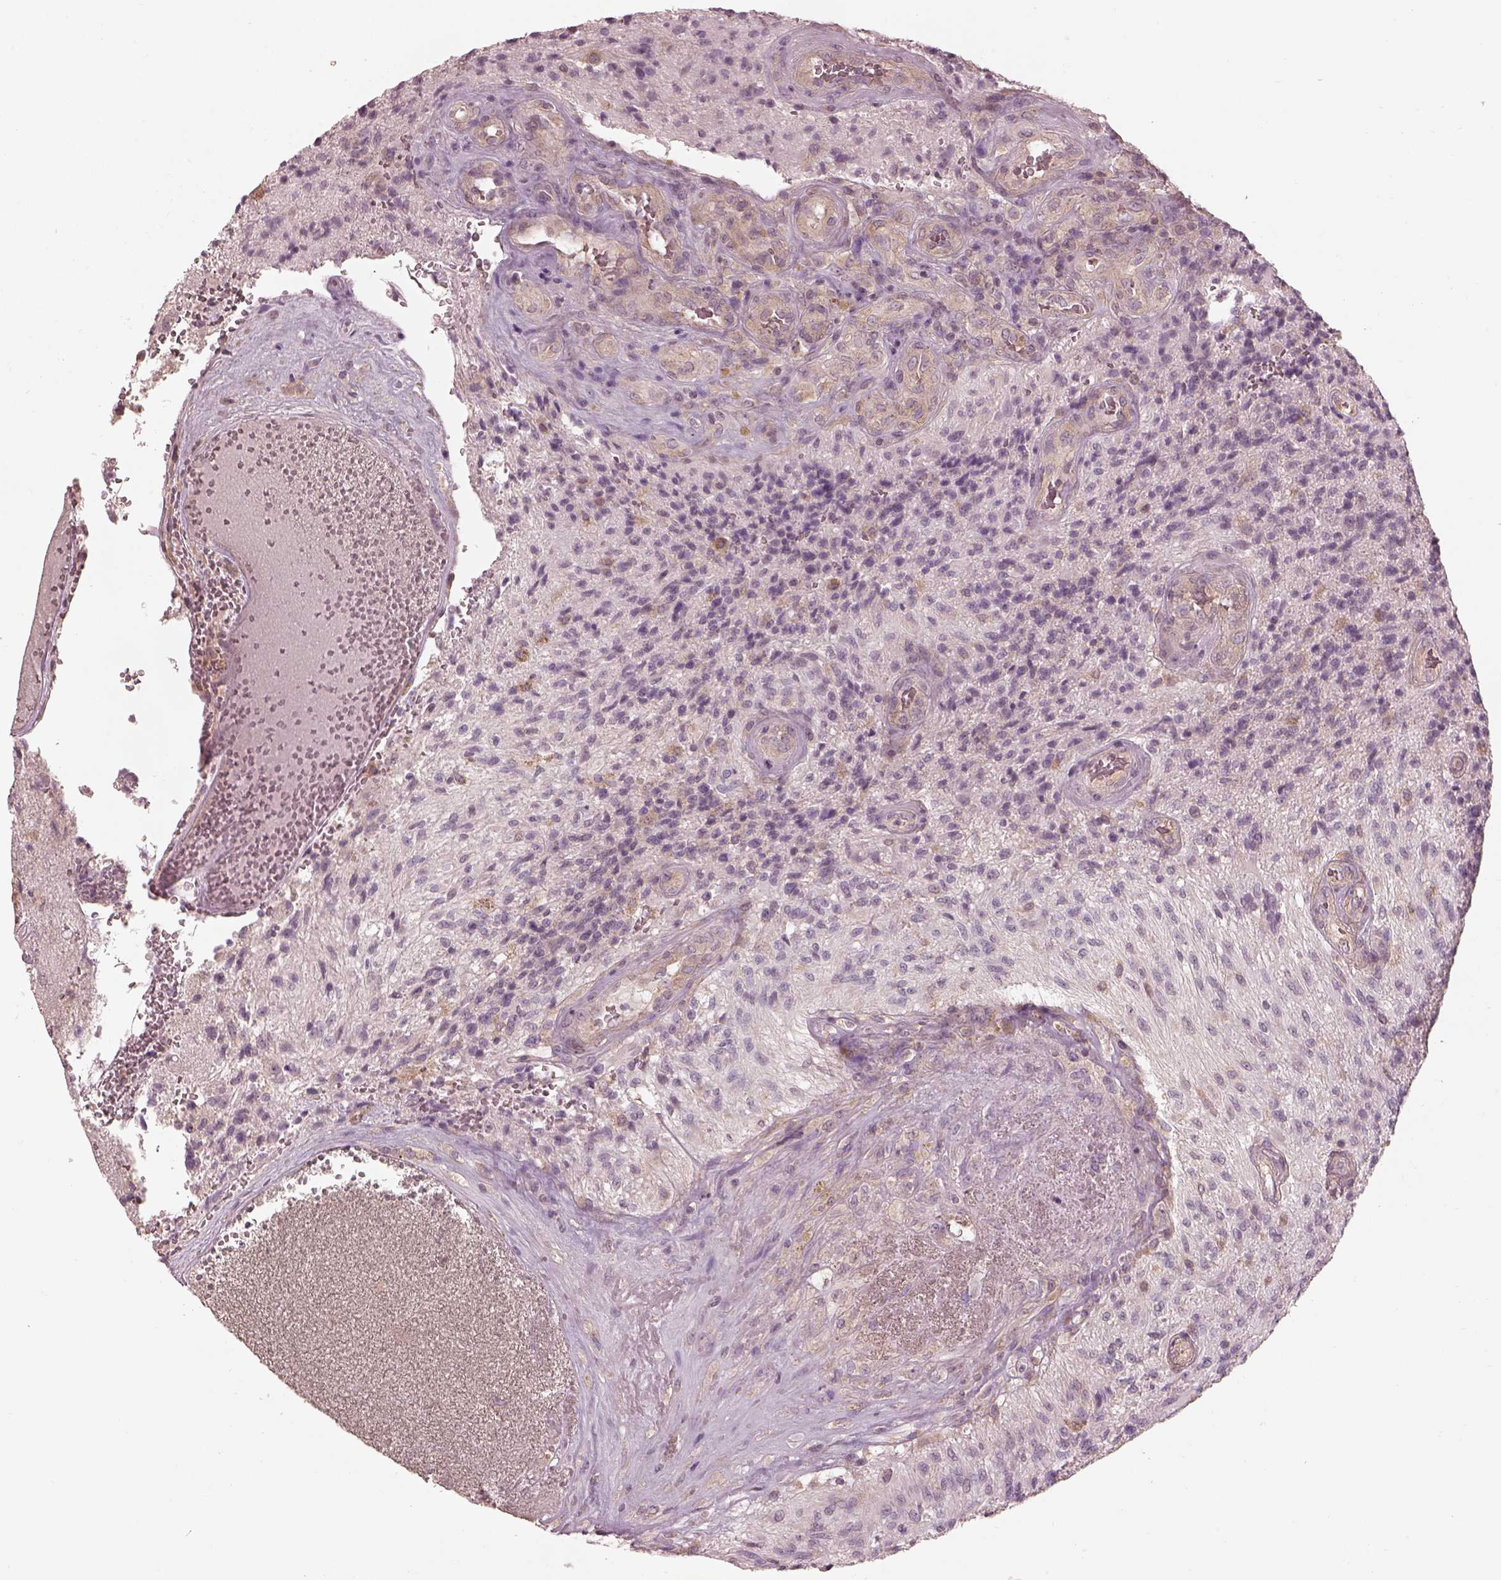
{"staining": {"intensity": "negative", "quantity": "none", "location": "none"}, "tissue": "glioma", "cell_type": "Tumor cells", "image_type": "cancer", "snomed": [{"axis": "morphology", "description": "Glioma, malignant, High grade"}, {"axis": "topography", "description": "Brain"}], "caption": "Immunohistochemistry (IHC) photomicrograph of malignant high-grade glioma stained for a protein (brown), which exhibits no expression in tumor cells.", "gene": "PRKACG", "patient": {"sex": "male", "age": 56}}